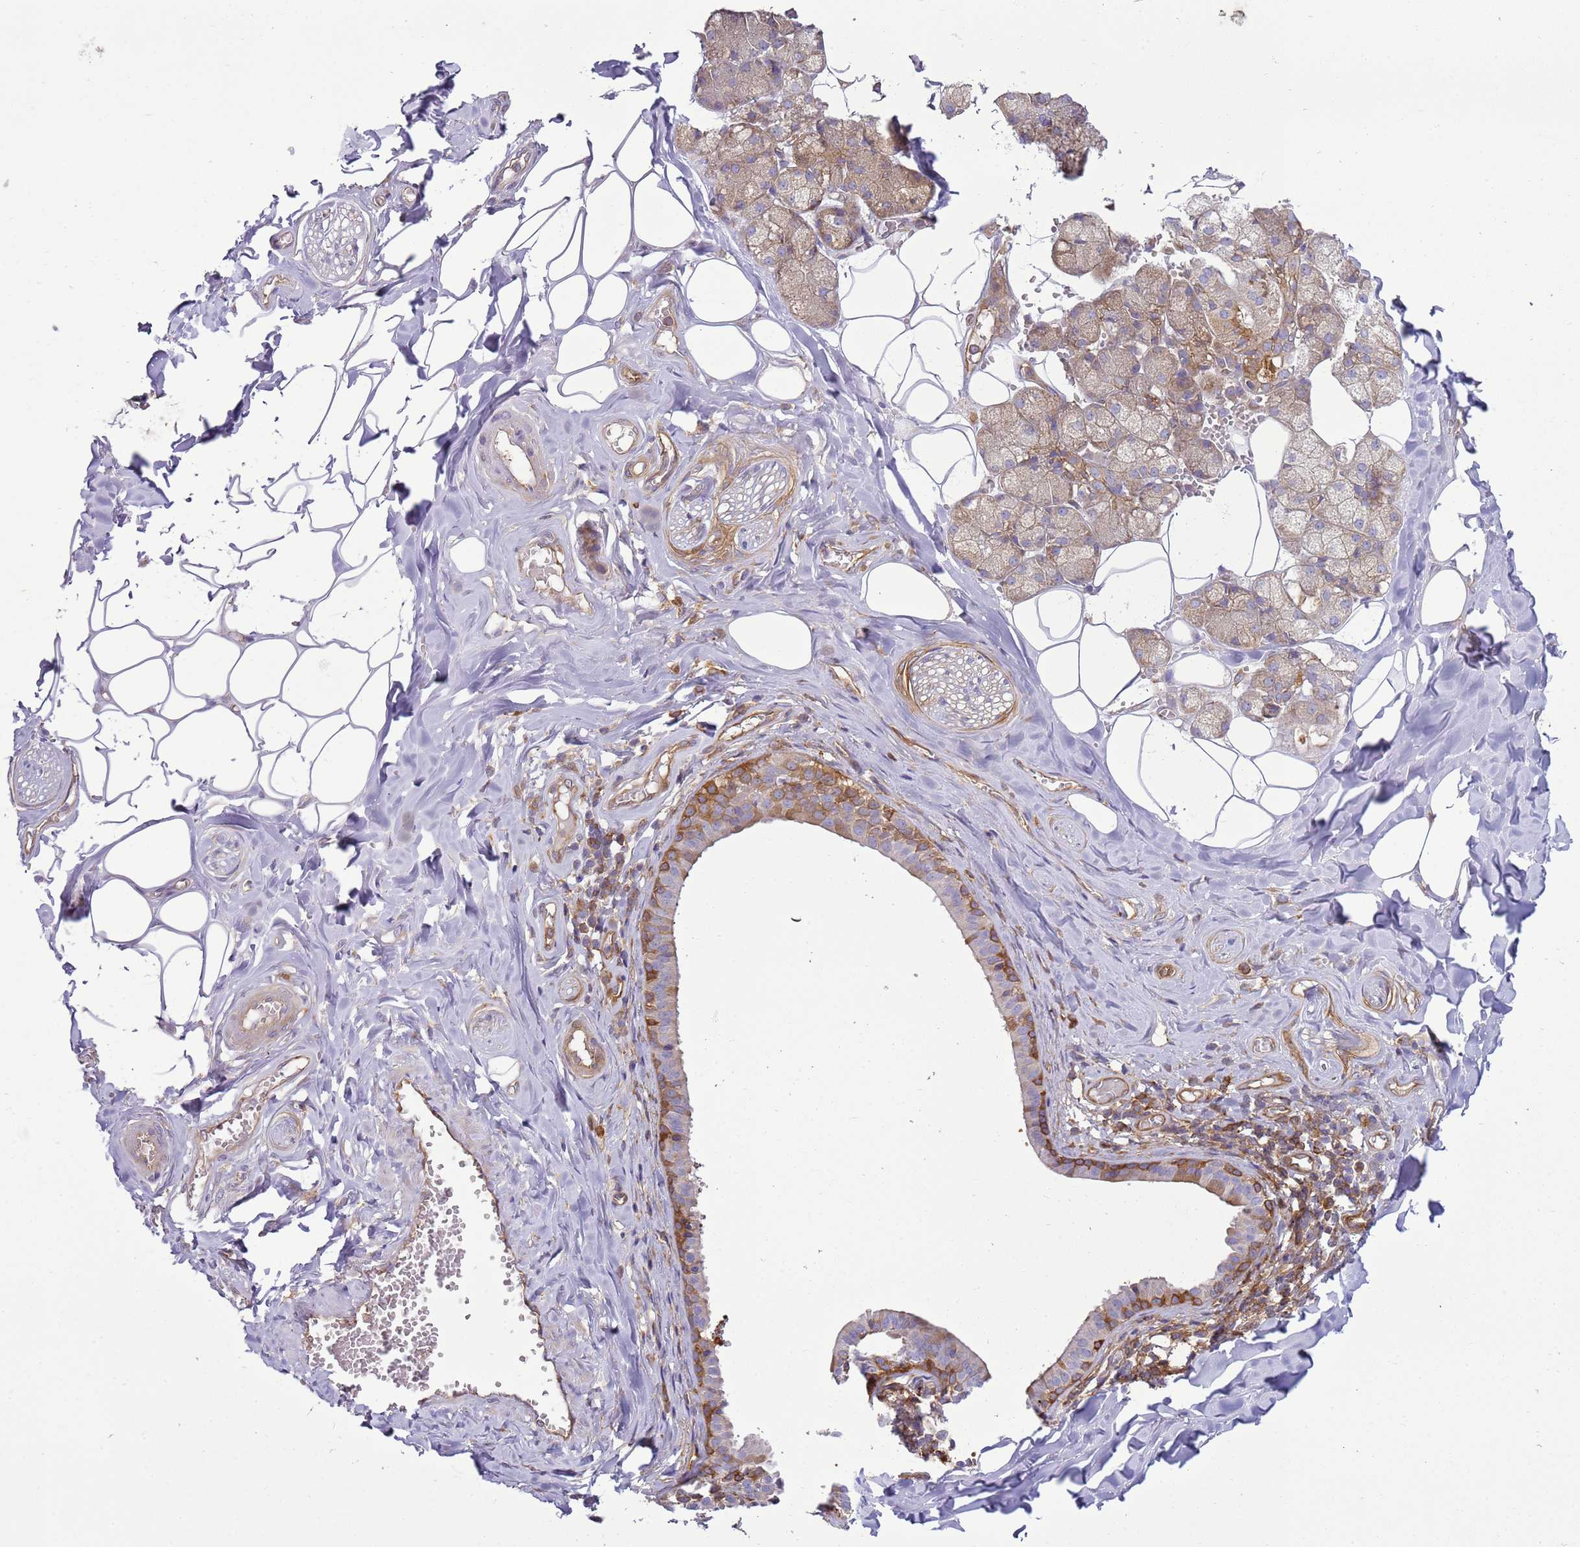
{"staining": {"intensity": "moderate", "quantity": ">75%", "location": "cytoplasmic/membranous"}, "tissue": "salivary gland", "cell_type": "Glandular cells", "image_type": "normal", "snomed": [{"axis": "morphology", "description": "Normal tissue, NOS"}, {"axis": "topography", "description": "Salivary gland"}], "caption": "Glandular cells exhibit medium levels of moderate cytoplasmic/membranous expression in approximately >75% of cells in unremarkable salivary gland.", "gene": "SNX21", "patient": {"sex": "male", "age": 62}}